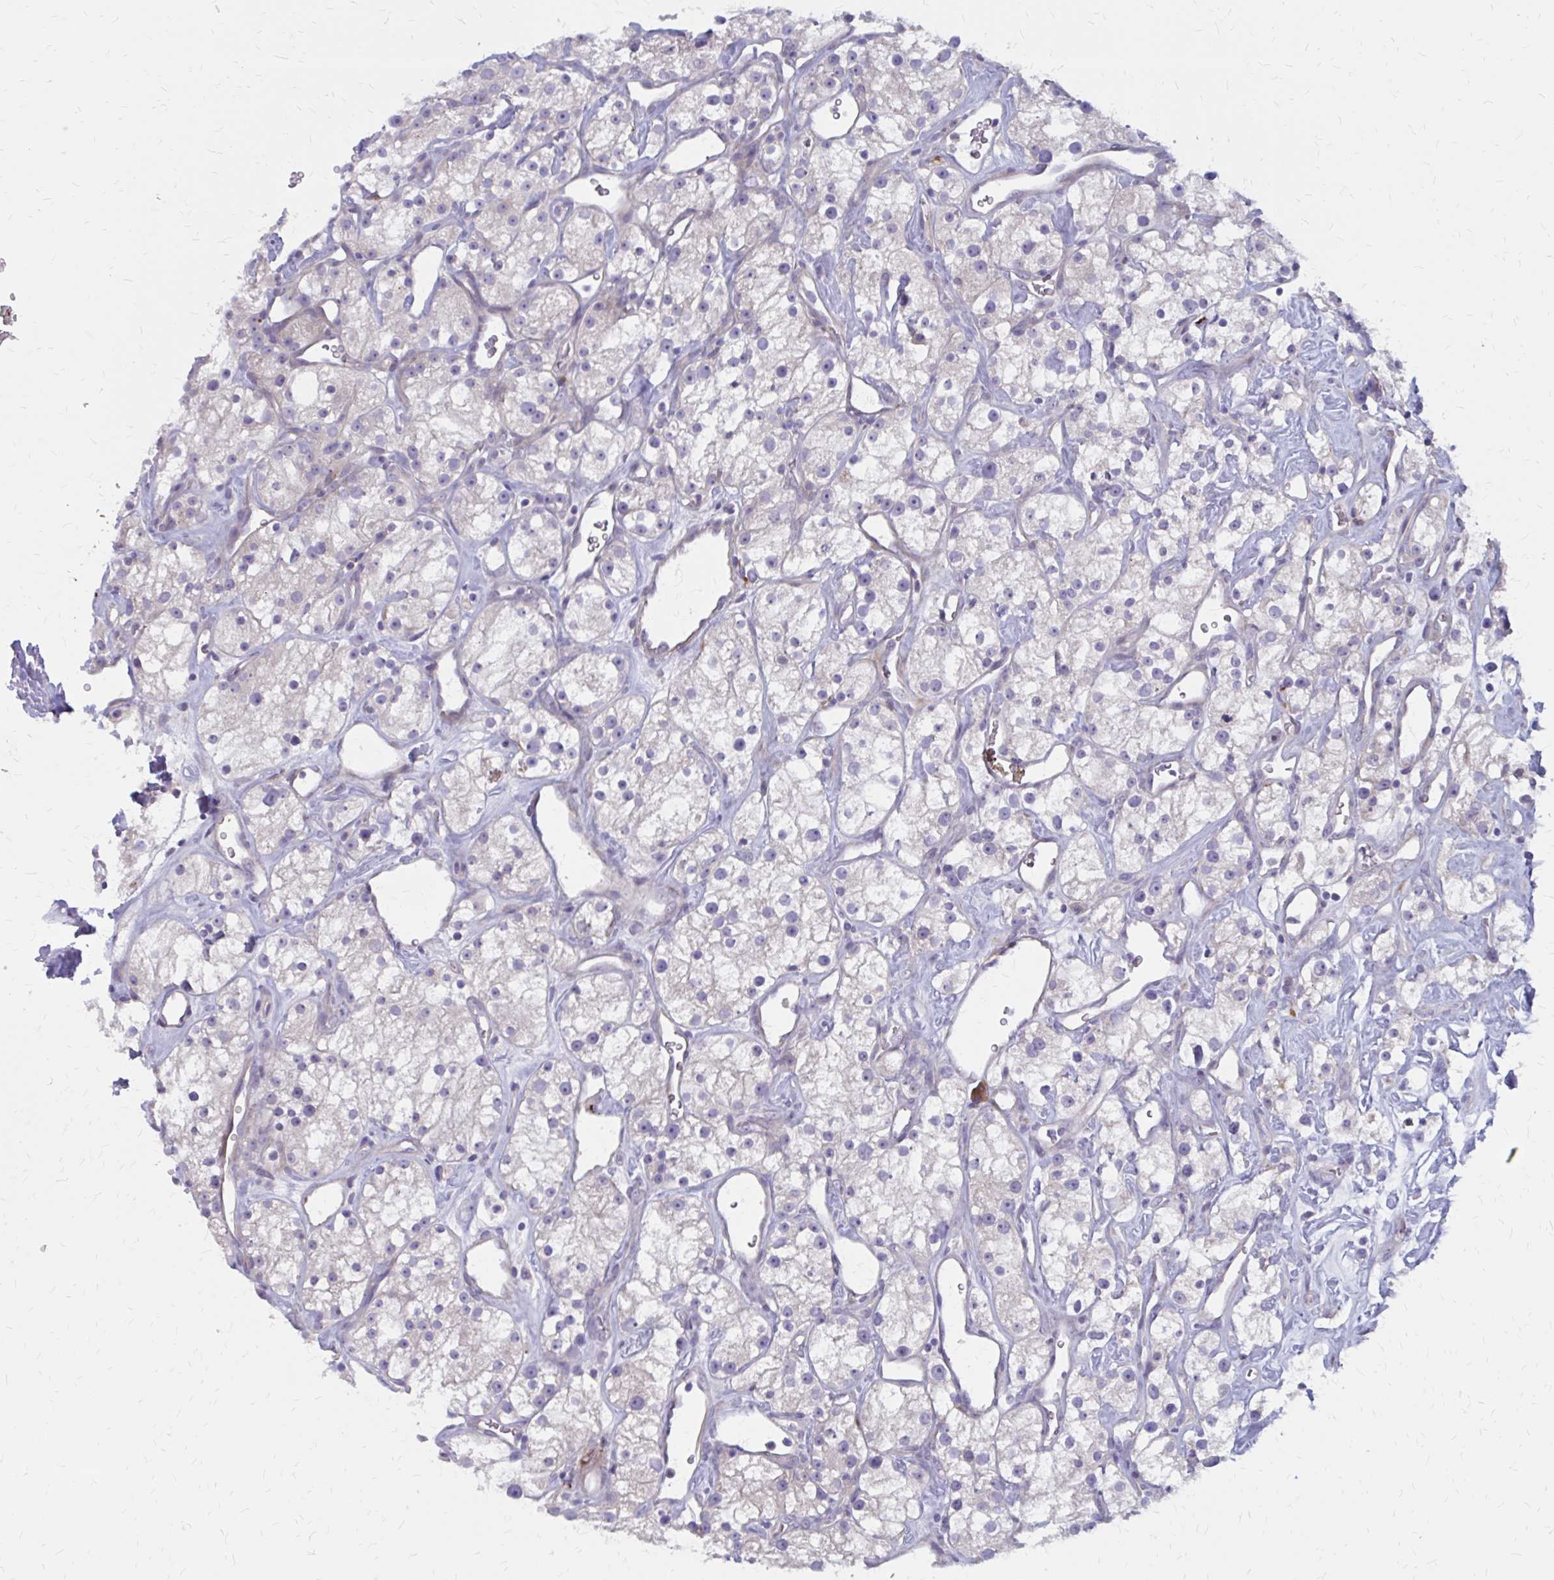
{"staining": {"intensity": "negative", "quantity": "none", "location": "none"}, "tissue": "renal cancer", "cell_type": "Tumor cells", "image_type": "cancer", "snomed": [{"axis": "morphology", "description": "Adenocarcinoma, NOS"}, {"axis": "topography", "description": "Kidney"}], "caption": "This photomicrograph is of renal adenocarcinoma stained with IHC to label a protein in brown with the nuclei are counter-stained blue. There is no expression in tumor cells.", "gene": "GLYATL2", "patient": {"sex": "male", "age": 77}}